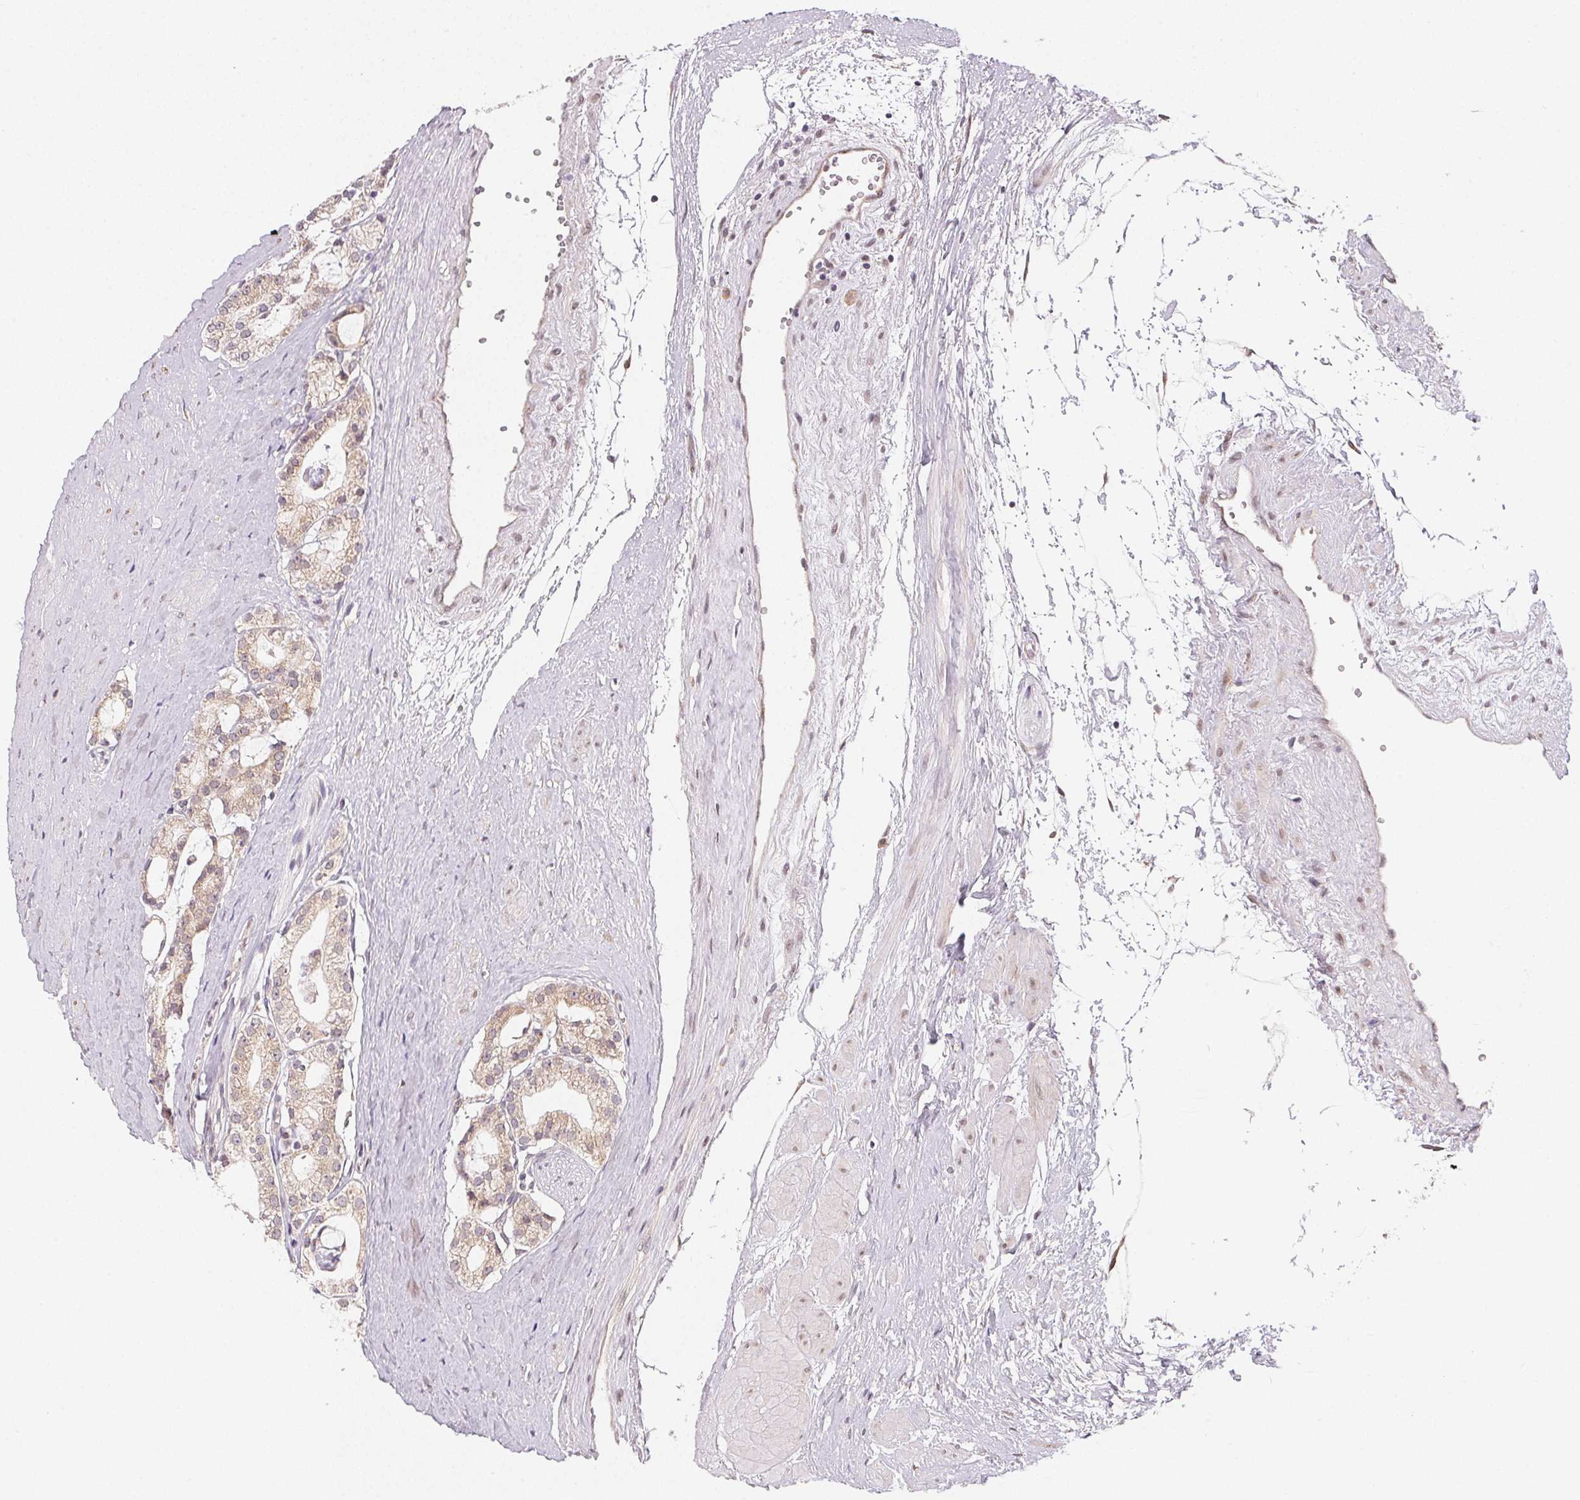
{"staining": {"intensity": "weak", "quantity": ">75%", "location": "cytoplasmic/membranous"}, "tissue": "prostate cancer", "cell_type": "Tumor cells", "image_type": "cancer", "snomed": [{"axis": "morphology", "description": "Adenocarcinoma, High grade"}, {"axis": "topography", "description": "Prostate"}], "caption": "Immunohistochemistry (IHC) (DAB) staining of human high-grade adenocarcinoma (prostate) shows weak cytoplasmic/membranous protein positivity in approximately >75% of tumor cells. The protein is shown in brown color, while the nuclei are stained blue.", "gene": "EI24", "patient": {"sex": "male", "age": 71}}